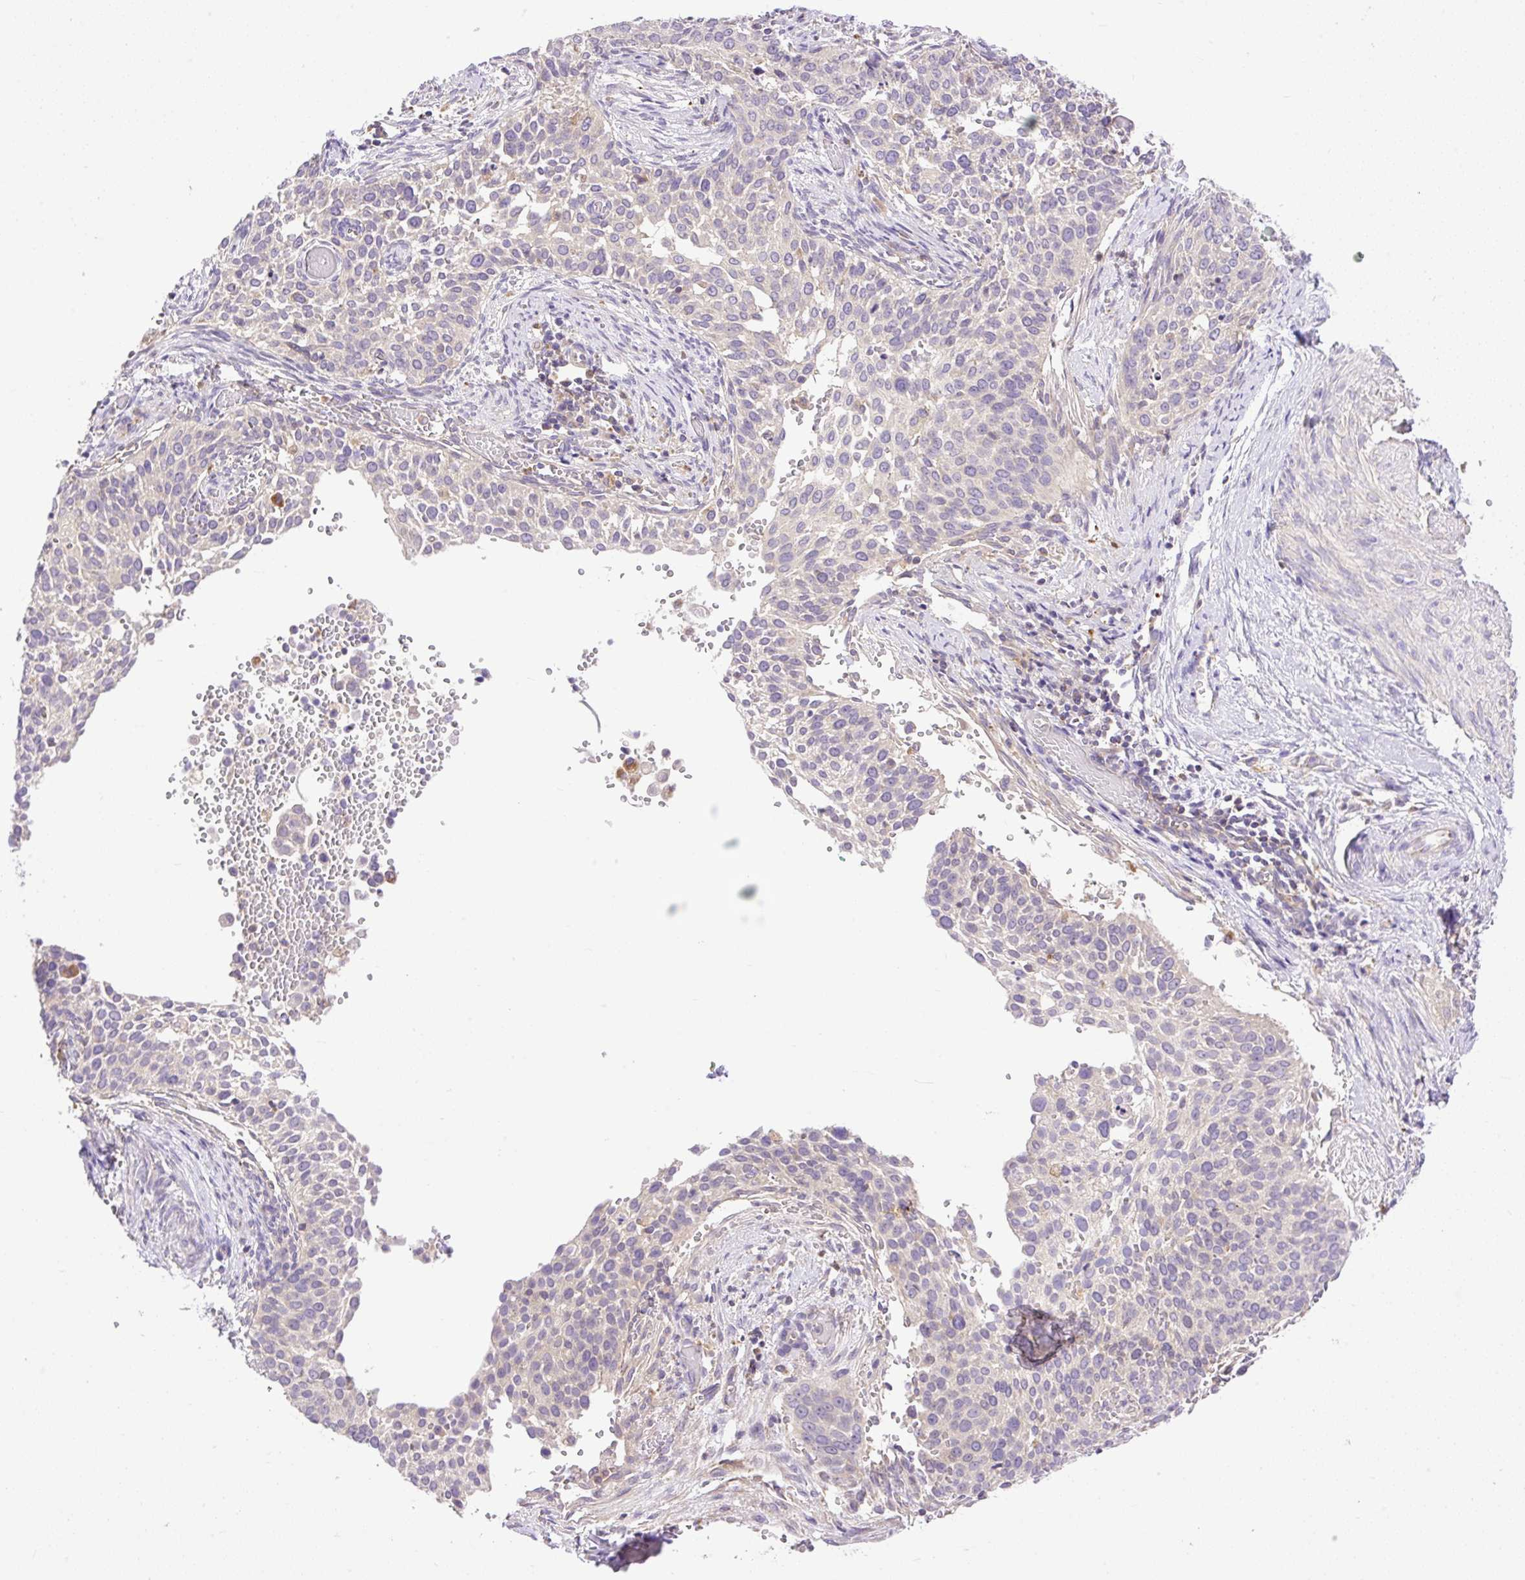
{"staining": {"intensity": "weak", "quantity": "<25%", "location": "cytoplasmic/membranous"}, "tissue": "cervical cancer", "cell_type": "Tumor cells", "image_type": "cancer", "snomed": [{"axis": "morphology", "description": "Squamous cell carcinoma, NOS"}, {"axis": "topography", "description": "Cervix"}], "caption": "Immunohistochemistry (IHC) of human cervical squamous cell carcinoma demonstrates no expression in tumor cells.", "gene": "HEXB", "patient": {"sex": "female", "age": 44}}